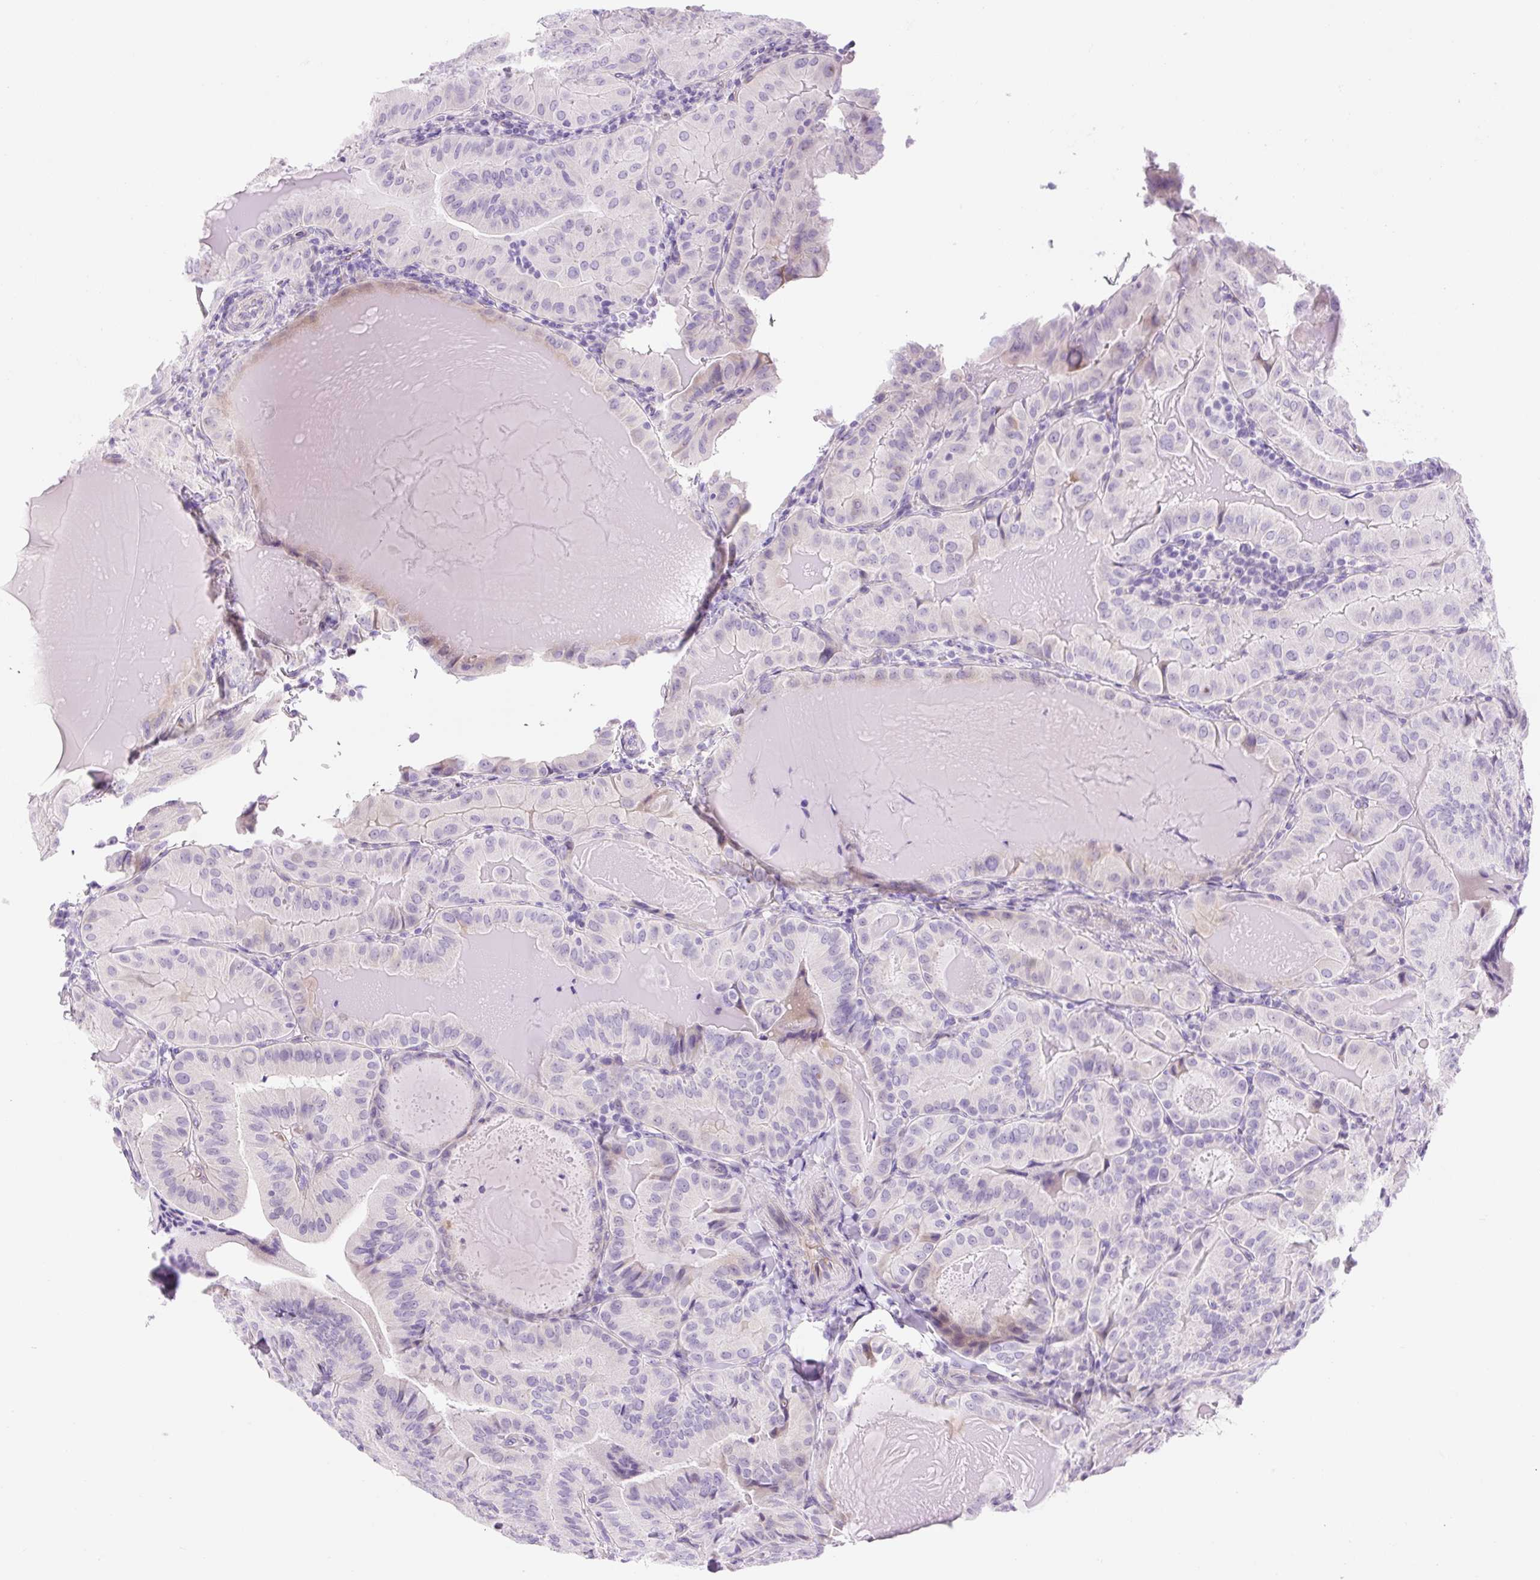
{"staining": {"intensity": "negative", "quantity": "none", "location": "none"}, "tissue": "thyroid cancer", "cell_type": "Tumor cells", "image_type": "cancer", "snomed": [{"axis": "morphology", "description": "Papillary adenocarcinoma, NOS"}, {"axis": "topography", "description": "Thyroid gland"}], "caption": "High power microscopy histopathology image of an immunohistochemistry (IHC) photomicrograph of thyroid papillary adenocarcinoma, revealing no significant expression in tumor cells.", "gene": "ZNF121", "patient": {"sex": "female", "age": 68}}